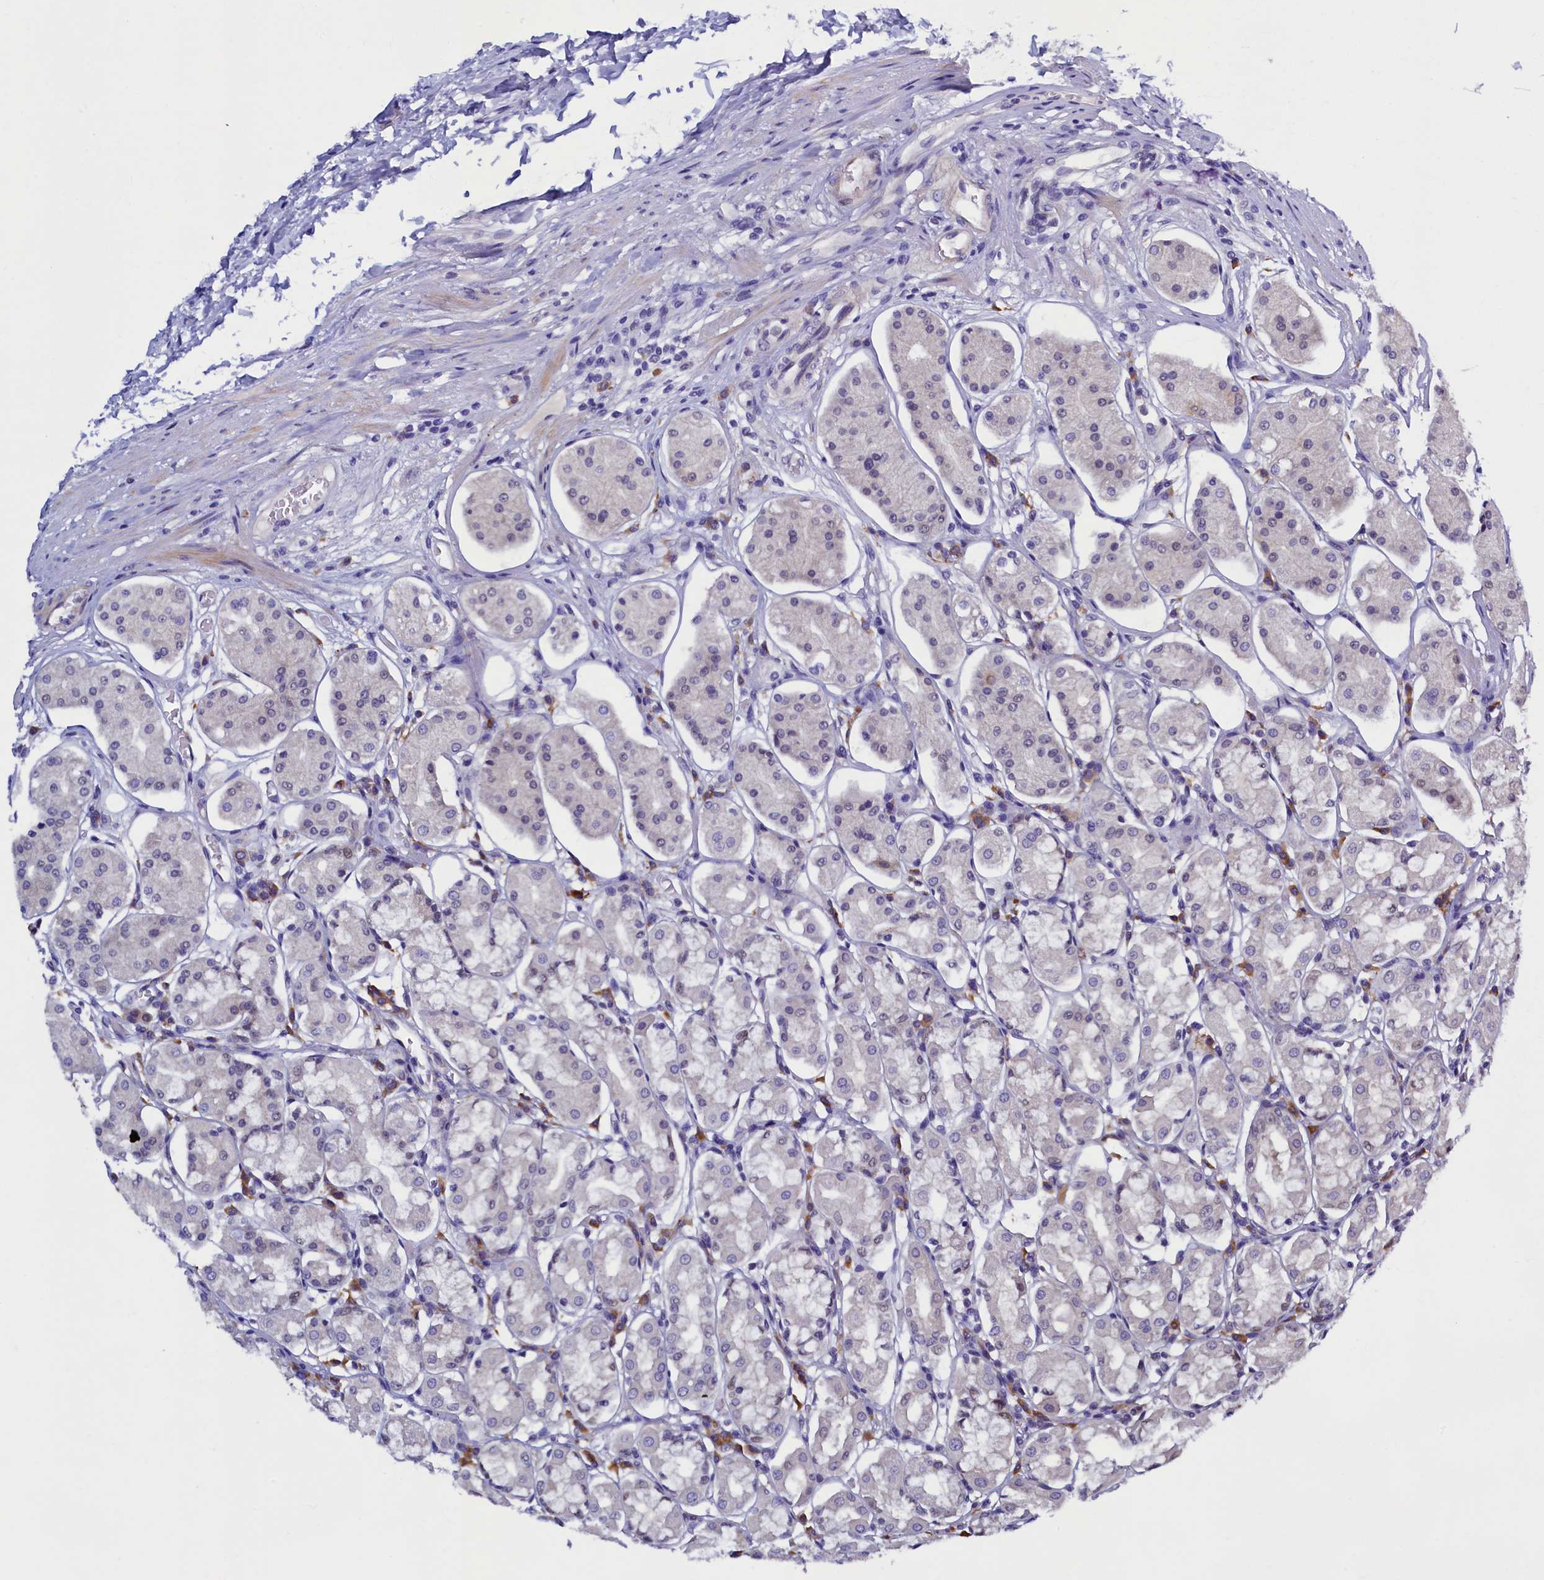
{"staining": {"intensity": "negative", "quantity": "none", "location": "none"}, "tissue": "stomach", "cell_type": "Glandular cells", "image_type": "normal", "snomed": [{"axis": "morphology", "description": "Normal tissue, NOS"}, {"axis": "topography", "description": "Stomach, lower"}], "caption": "Glandular cells show no significant protein expression in normal stomach. (Brightfield microscopy of DAB IHC at high magnification).", "gene": "SLC16A14", "patient": {"sex": "female", "age": 56}}